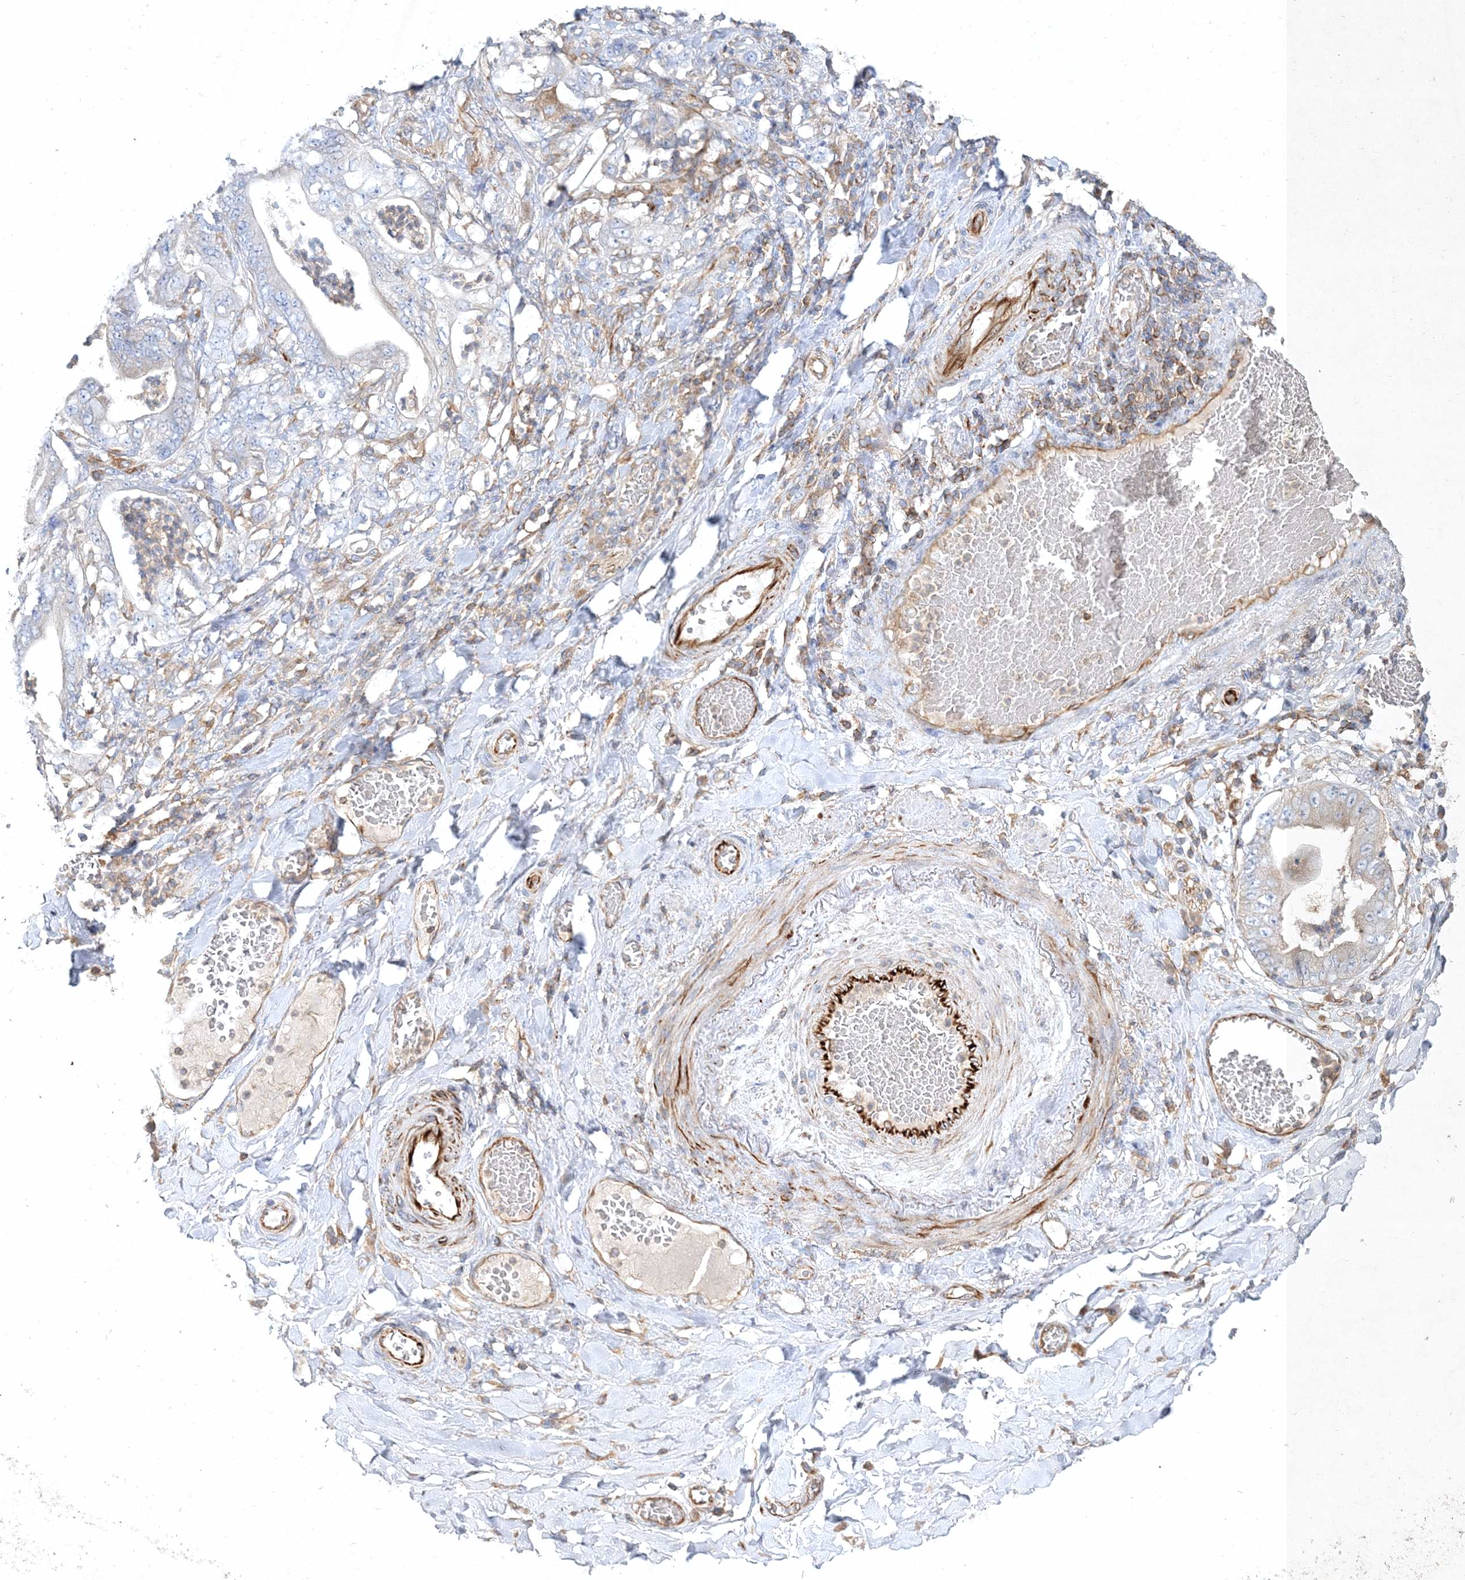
{"staining": {"intensity": "negative", "quantity": "none", "location": "none"}, "tissue": "stomach cancer", "cell_type": "Tumor cells", "image_type": "cancer", "snomed": [{"axis": "morphology", "description": "Adenocarcinoma, NOS"}, {"axis": "topography", "description": "Stomach"}], "caption": "Immunohistochemistry histopathology image of neoplastic tissue: stomach cancer stained with DAB reveals no significant protein staining in tumor cells. Nuclei are stained in blue.", "gene": "WDR37", "patient": {"sex": "female", "age": 73}}